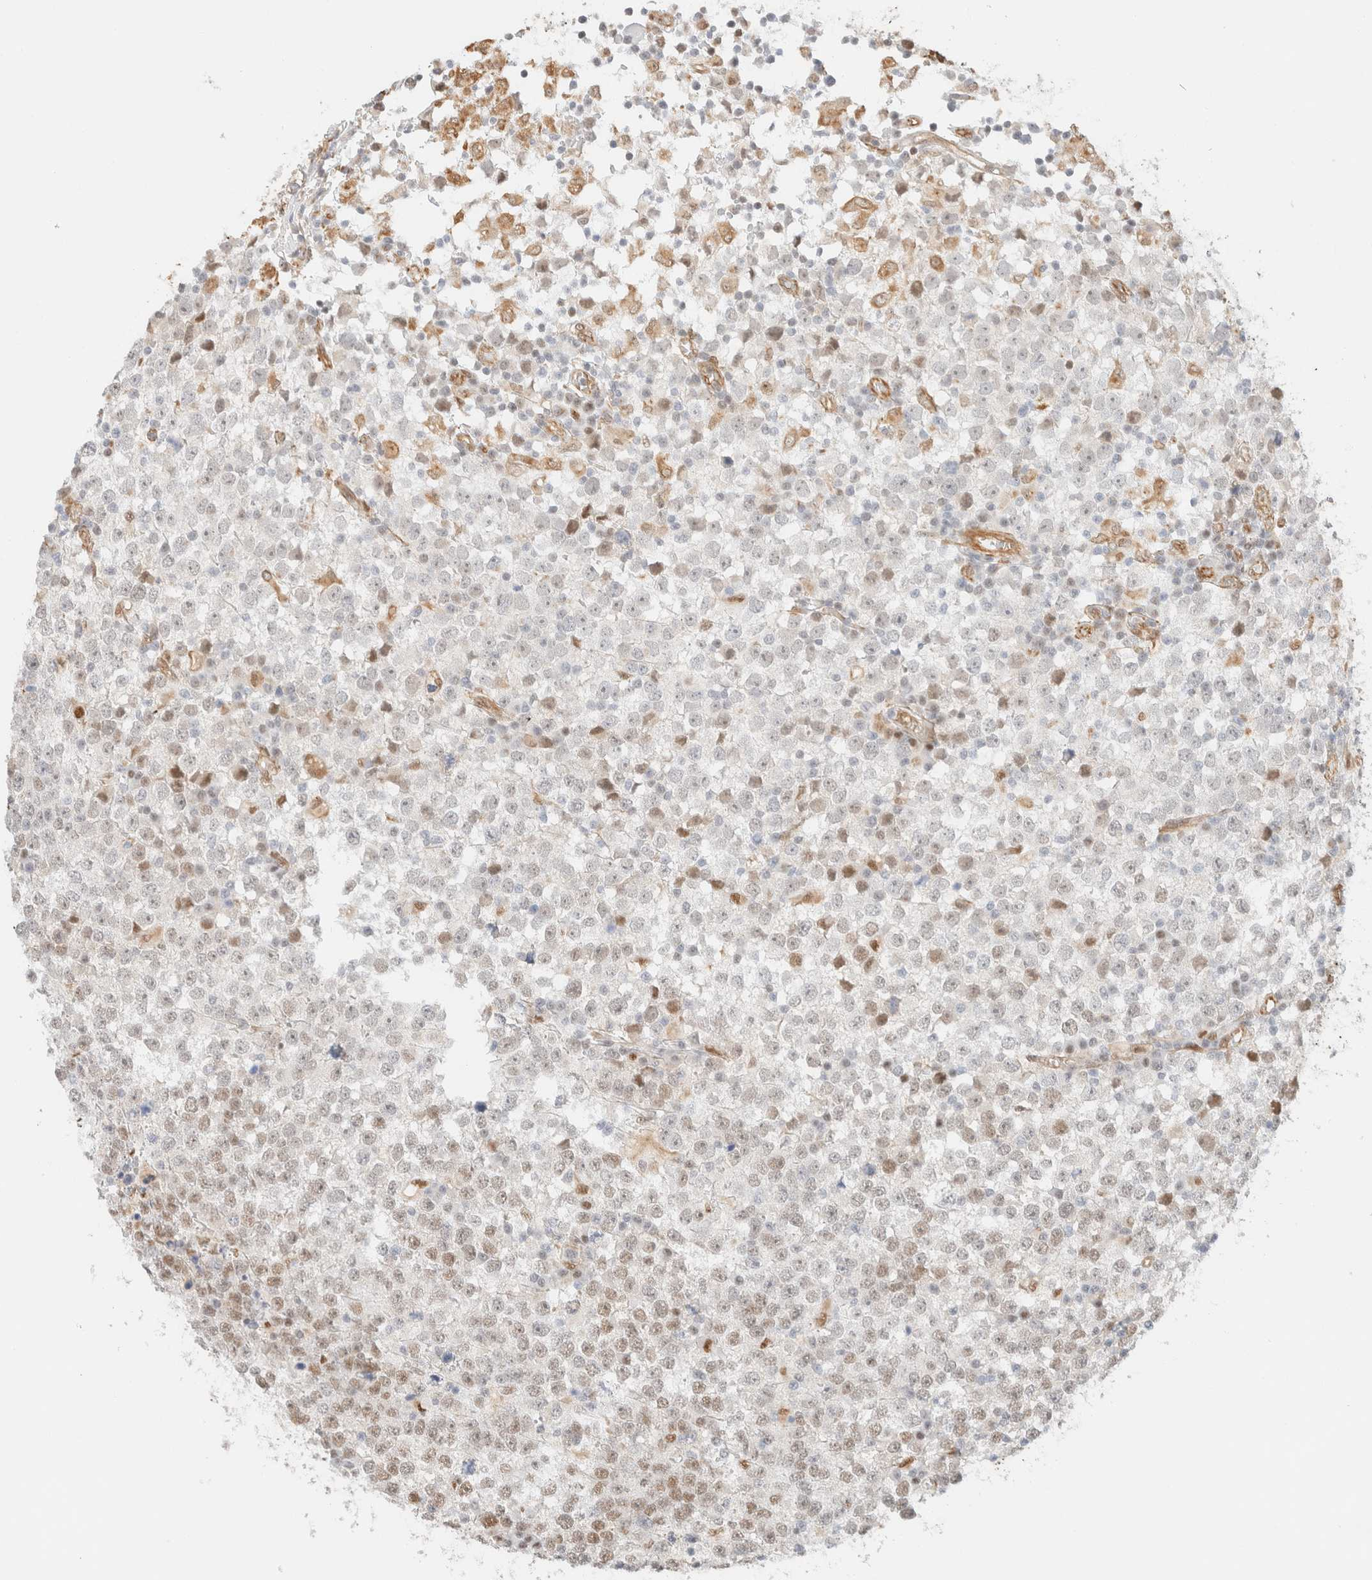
{"staining": {"intensity": "weak", "quantity": "25%-75%", "location": "cytoplasmic/membranous,nuclear"}, "tissue": "testis cancer", "cell_type": "Tumor cells", "image_type": "cancer", "snomed": [{"axis": "morphology", "description": "Seminoma, NOS"}, {"axis": "topography", "description": "Testis"}], "caption": "Immunohistochemical staining of testis seminoma exhibits low levels of weak cytoplasmic/membranous and nuclear protein staining in about 25%-75% of tumor cells.", "gene": "ARID5A", "patient": {"sex": "male", "age": 65}}